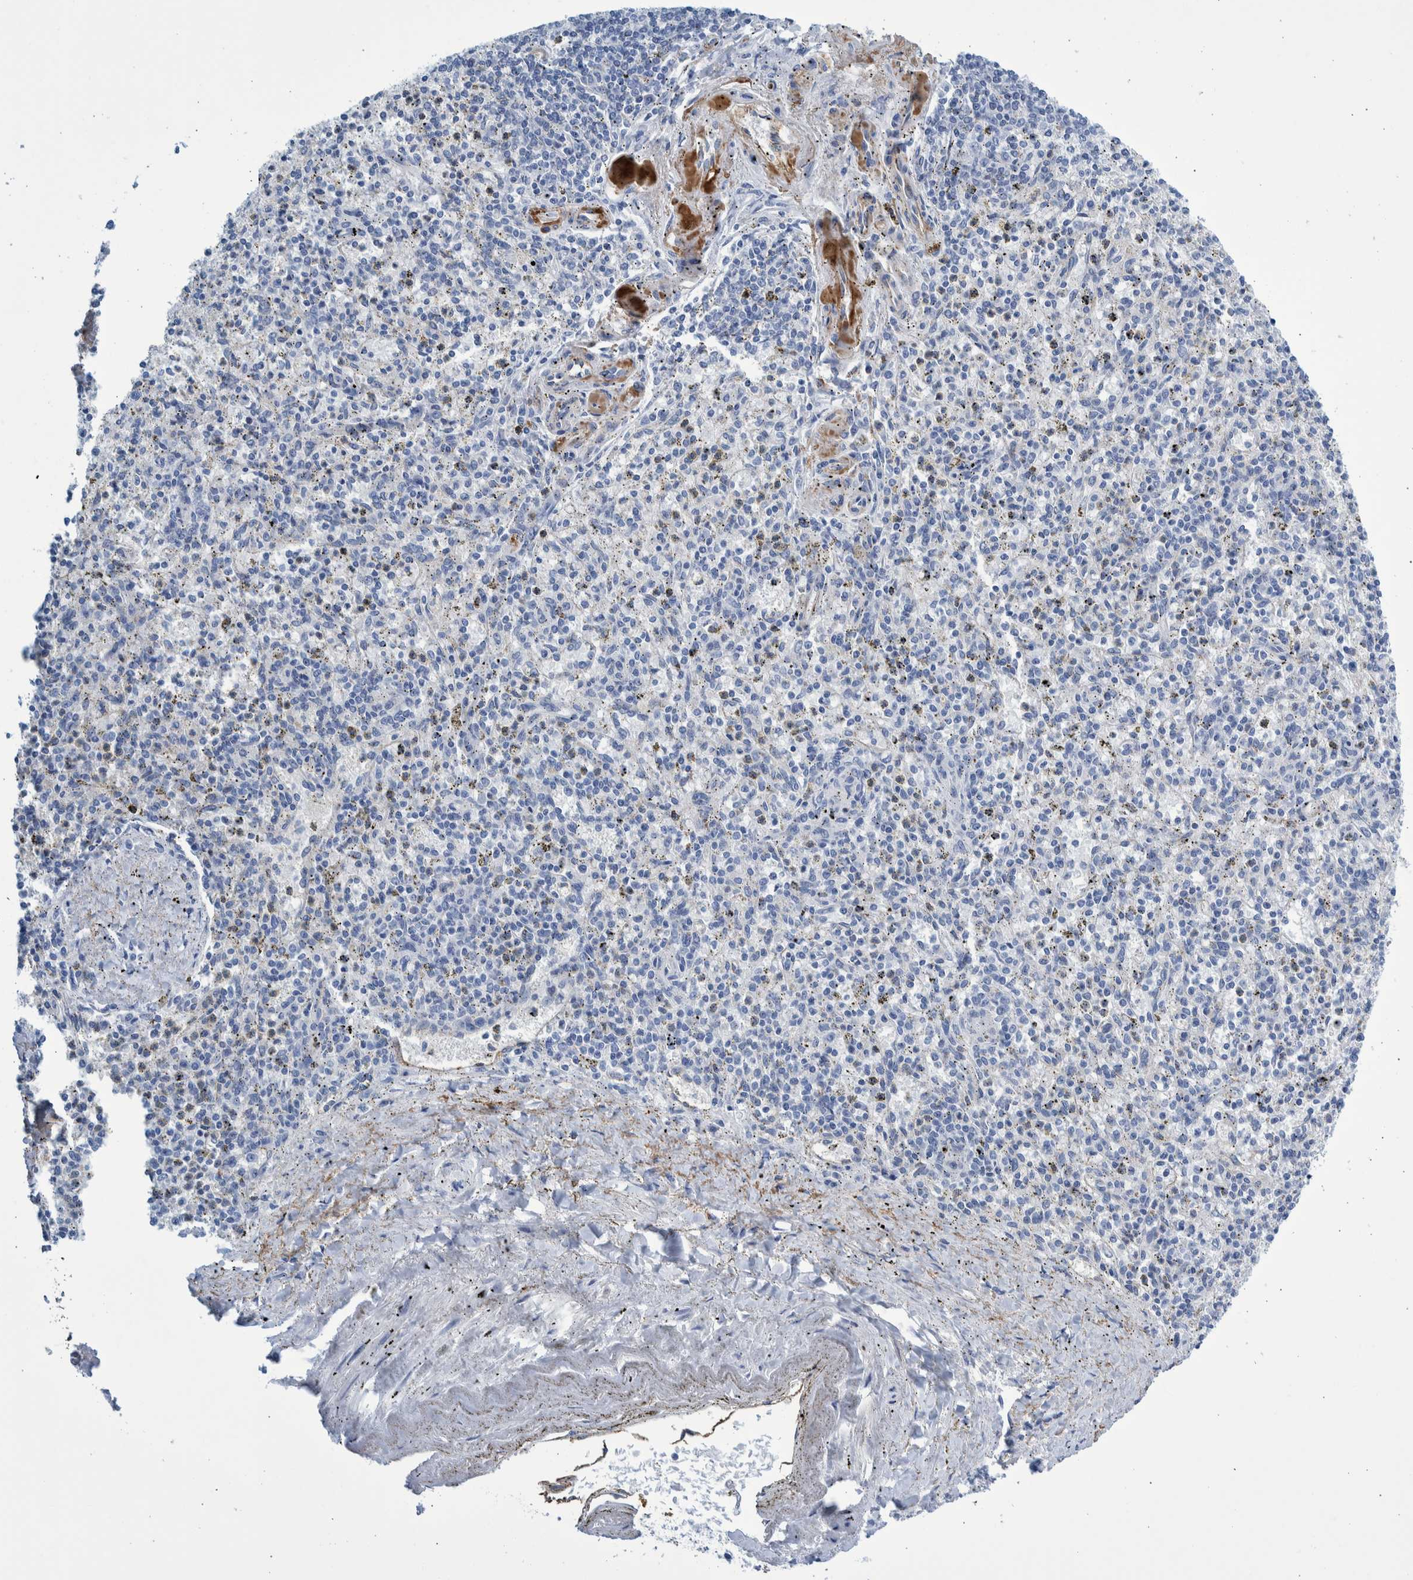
{"staining": {"intensity": "negative", "quantity": "none", "location": "none"}, "tissue": "spleen", "cell_type": "Cells in red pulp", "image_type": "normal", "snomed": [{"axis": "morphology", "description": "Normal tissue, NOS"}, {"axis": "topography", "description": "Spleen"}], "caption": "IHC image of benign spleen stained for a protein (brown), which exhibits no expression in cells in red pulp. The staining was performed using DAB to visualize the protein expression in brown, while the nuclei were stained in blue with hematoxylin (Magnification: 20x).", "gene": "SLC34A3", "patient": {"sex": "male", "age": 72}}